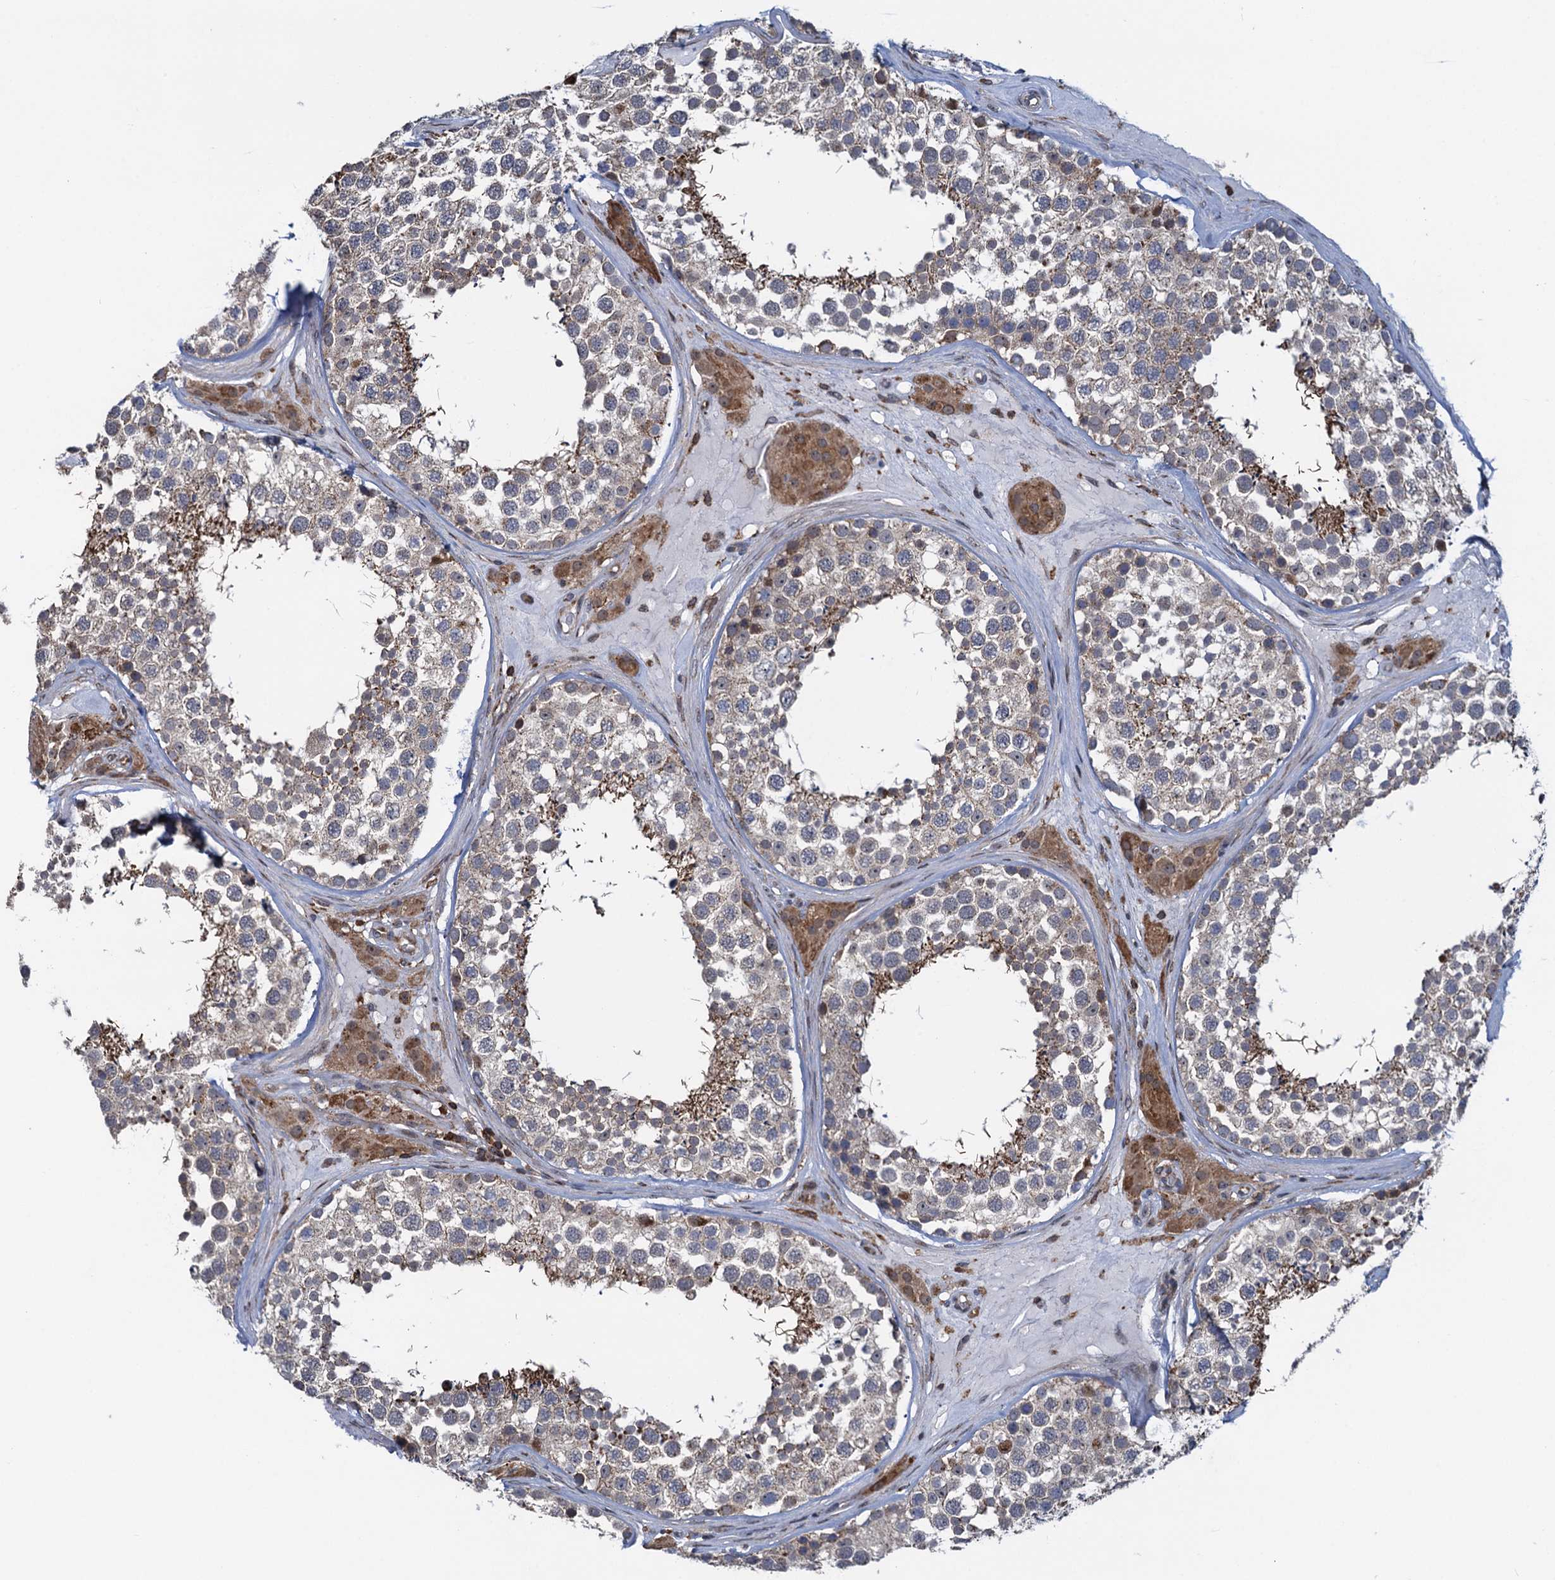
{"staining": {"intensity": "moderate", "quantity": "<25%", "location": "cytoplasmic/membranous"}, "tissue": "testis", "cell_type": "Cells in seminiferous ducts", "image_type": "normal", "snomed": [{"axis": "morphology", "description": "Normal tissue, NOS"}, {"axis": "topography", "description": "Testis"}], "caption": "About <25% of cells in seminiferous ducts in normal testis reveal moderate cytoplasmic/membranous protein expression as visualized by brown immunohistochemical staining.", "gene": "CCDC102A", "patient": {"sex": "male", "age": 46}}